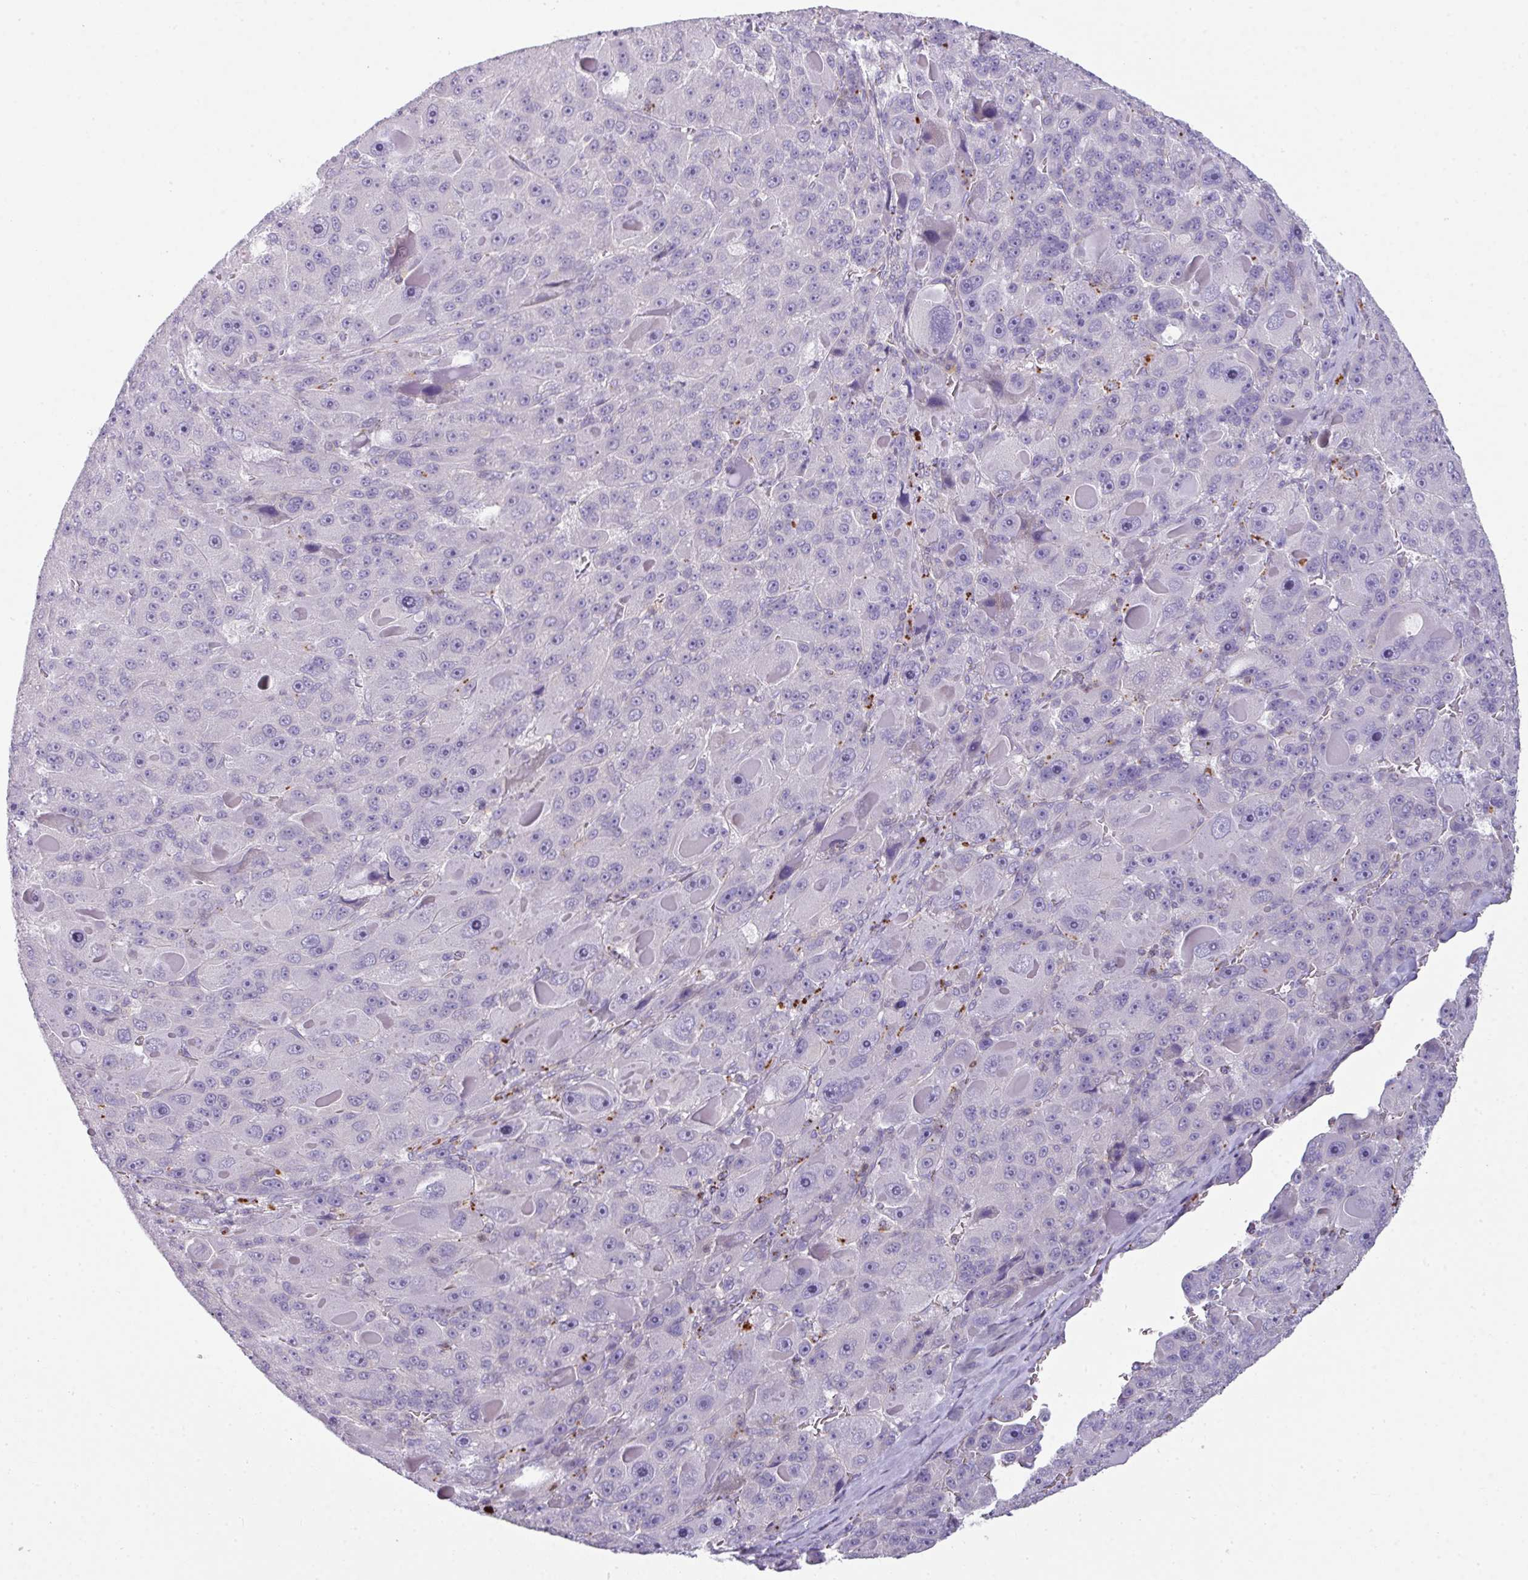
{"staining": {"intensity": "negative", "quantity": "none", "location": "none"}, "tissue": "liver cancer", "cell_type": "Tumor cells", "image_type": "cancer", "snomed": [{"axis": "morphology", "description": "Carcinoma, Hepatocellular, NOS"}, {"axis": "topography", "description": "Liver"}], "caption": "A micrograph of human liver cancer (hepatocellular carcinoma) is negative for staining in tumor cells.", "gene": "STAT5A", "patient": {"sex": "male", "age": 76}}